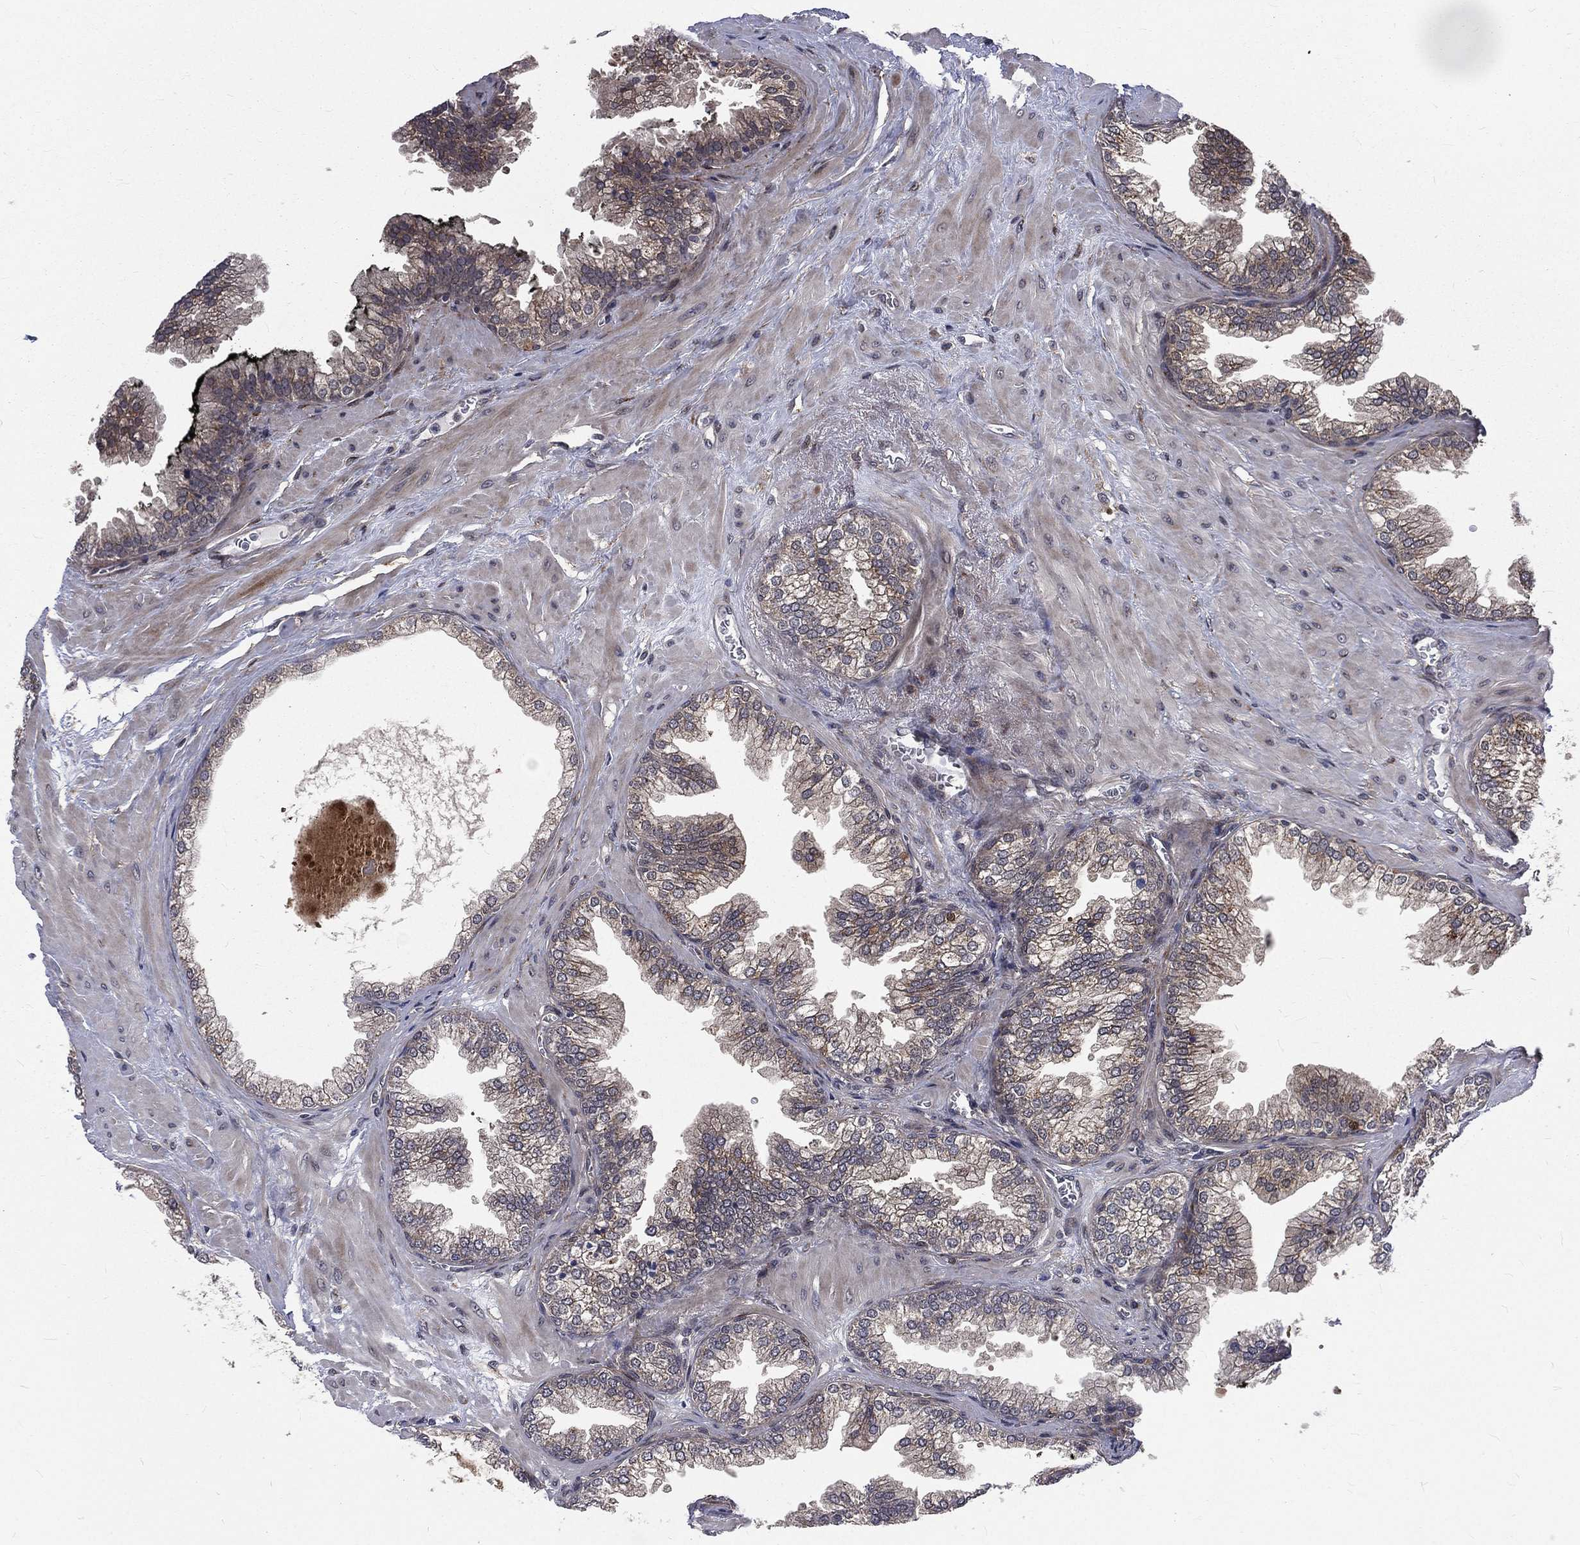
{"staining": {"intensity": "weak", "quantity": "<25%", "location": "cytoplasmic/membranous"}, "tissue": "prostate cancer", "cell_type": "Tumor cells", "image_type": "cancer", "snomed": [{"axis": "morphology", "description": "Adenocarcinoma, Low grade"}, {"axis": "topography", "description": "Prostate"}], "caption": "Immunohistochemical staining of prostate cancer shows no significant positivity in tumor cells.", "gene": "ARL3", "patient": {"sex": "male", "age": 72}}